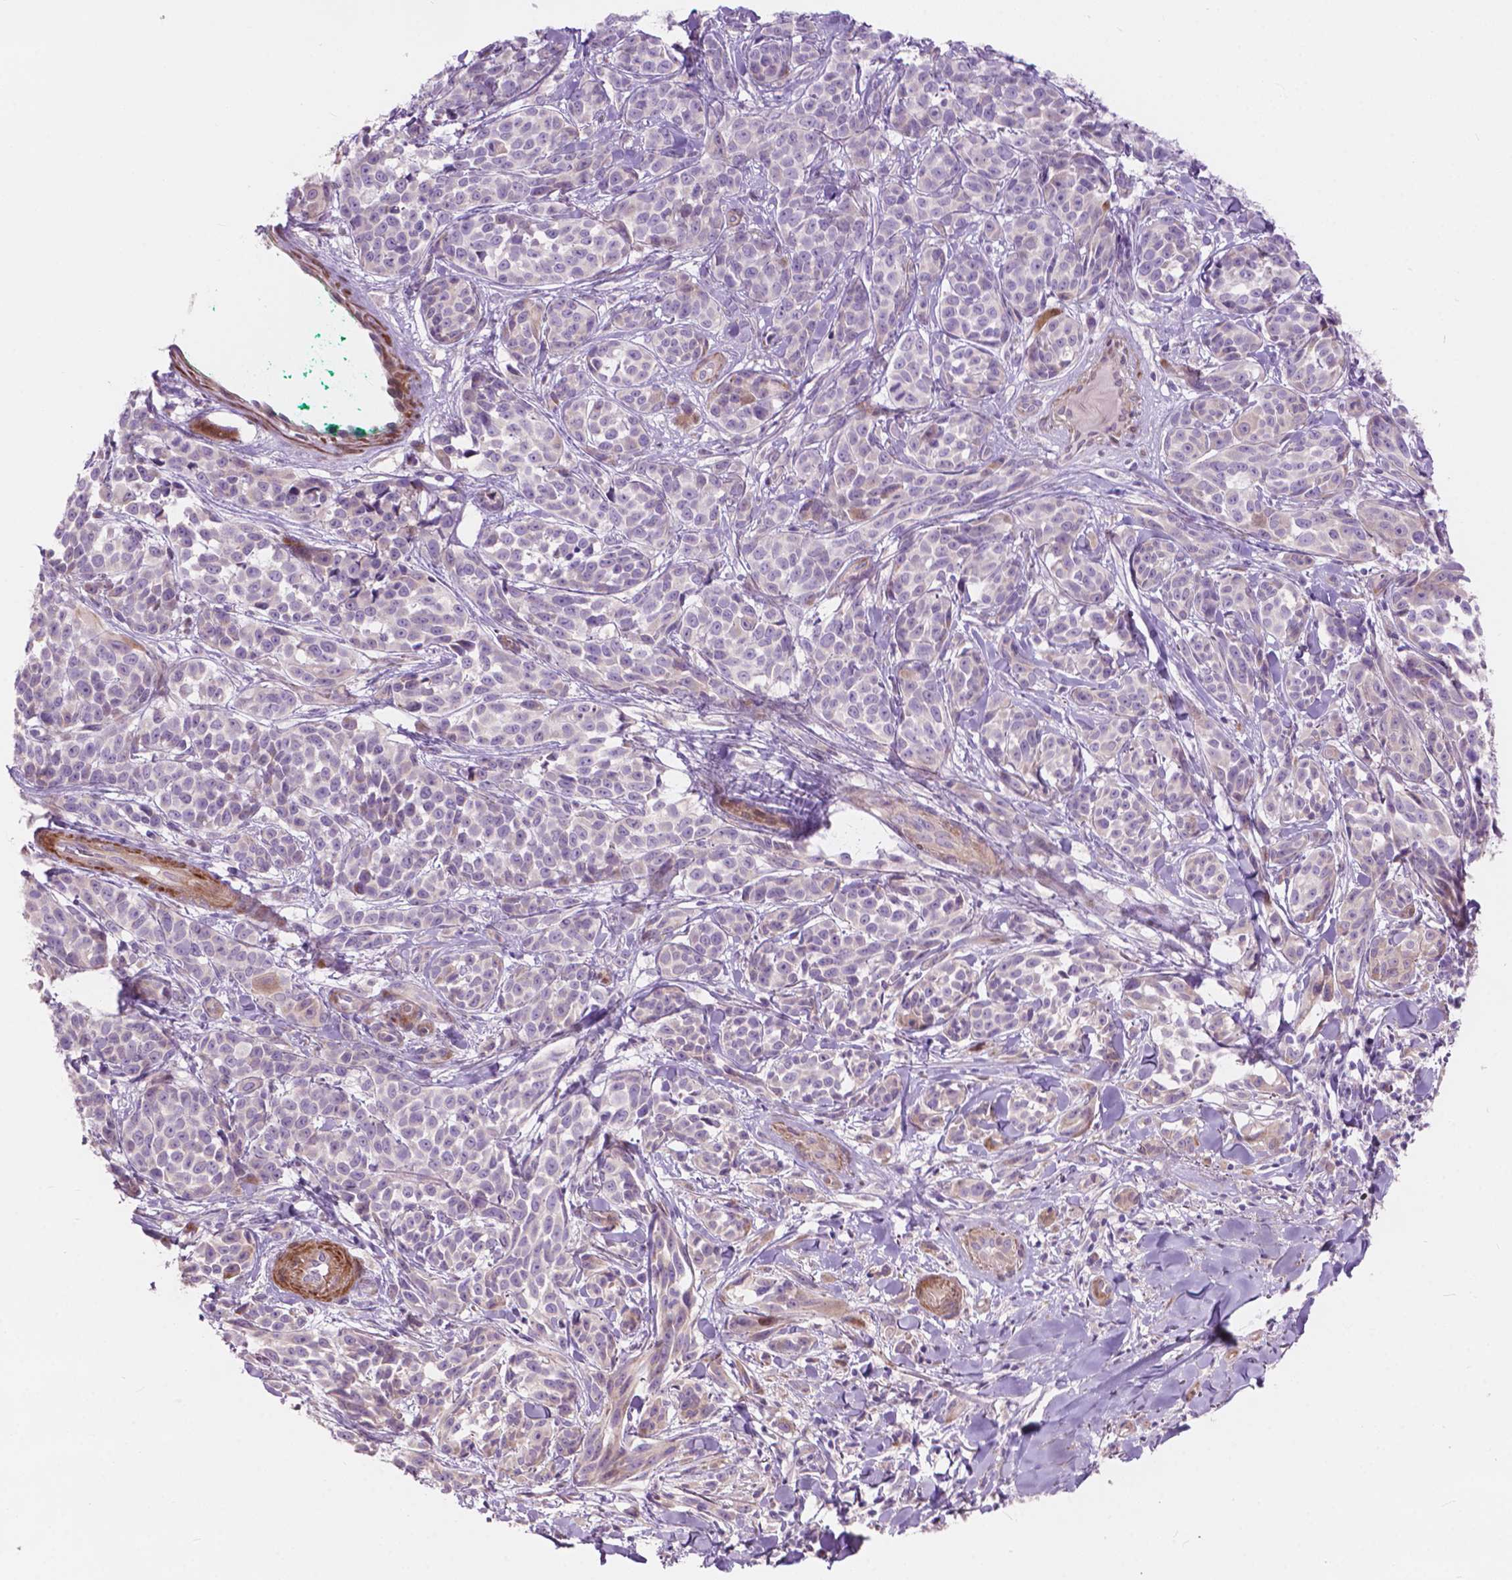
{"staining": {"intensity": "negative", "quantity": "none", "location": "none"}, "tissue": "melanoma", "cell_type": "Tumor cells", "image_type": "cancer", "snomed": [{"axis": "morphology", "description": "Malignant melanoma, NOS"}, {"axis": "topography", "description": "Skin"}], "caption": "There is no significant positivity in tumor cells of melanoma.", "gene": "MORN1", "patient": {"sex": "female", "age": 88}}